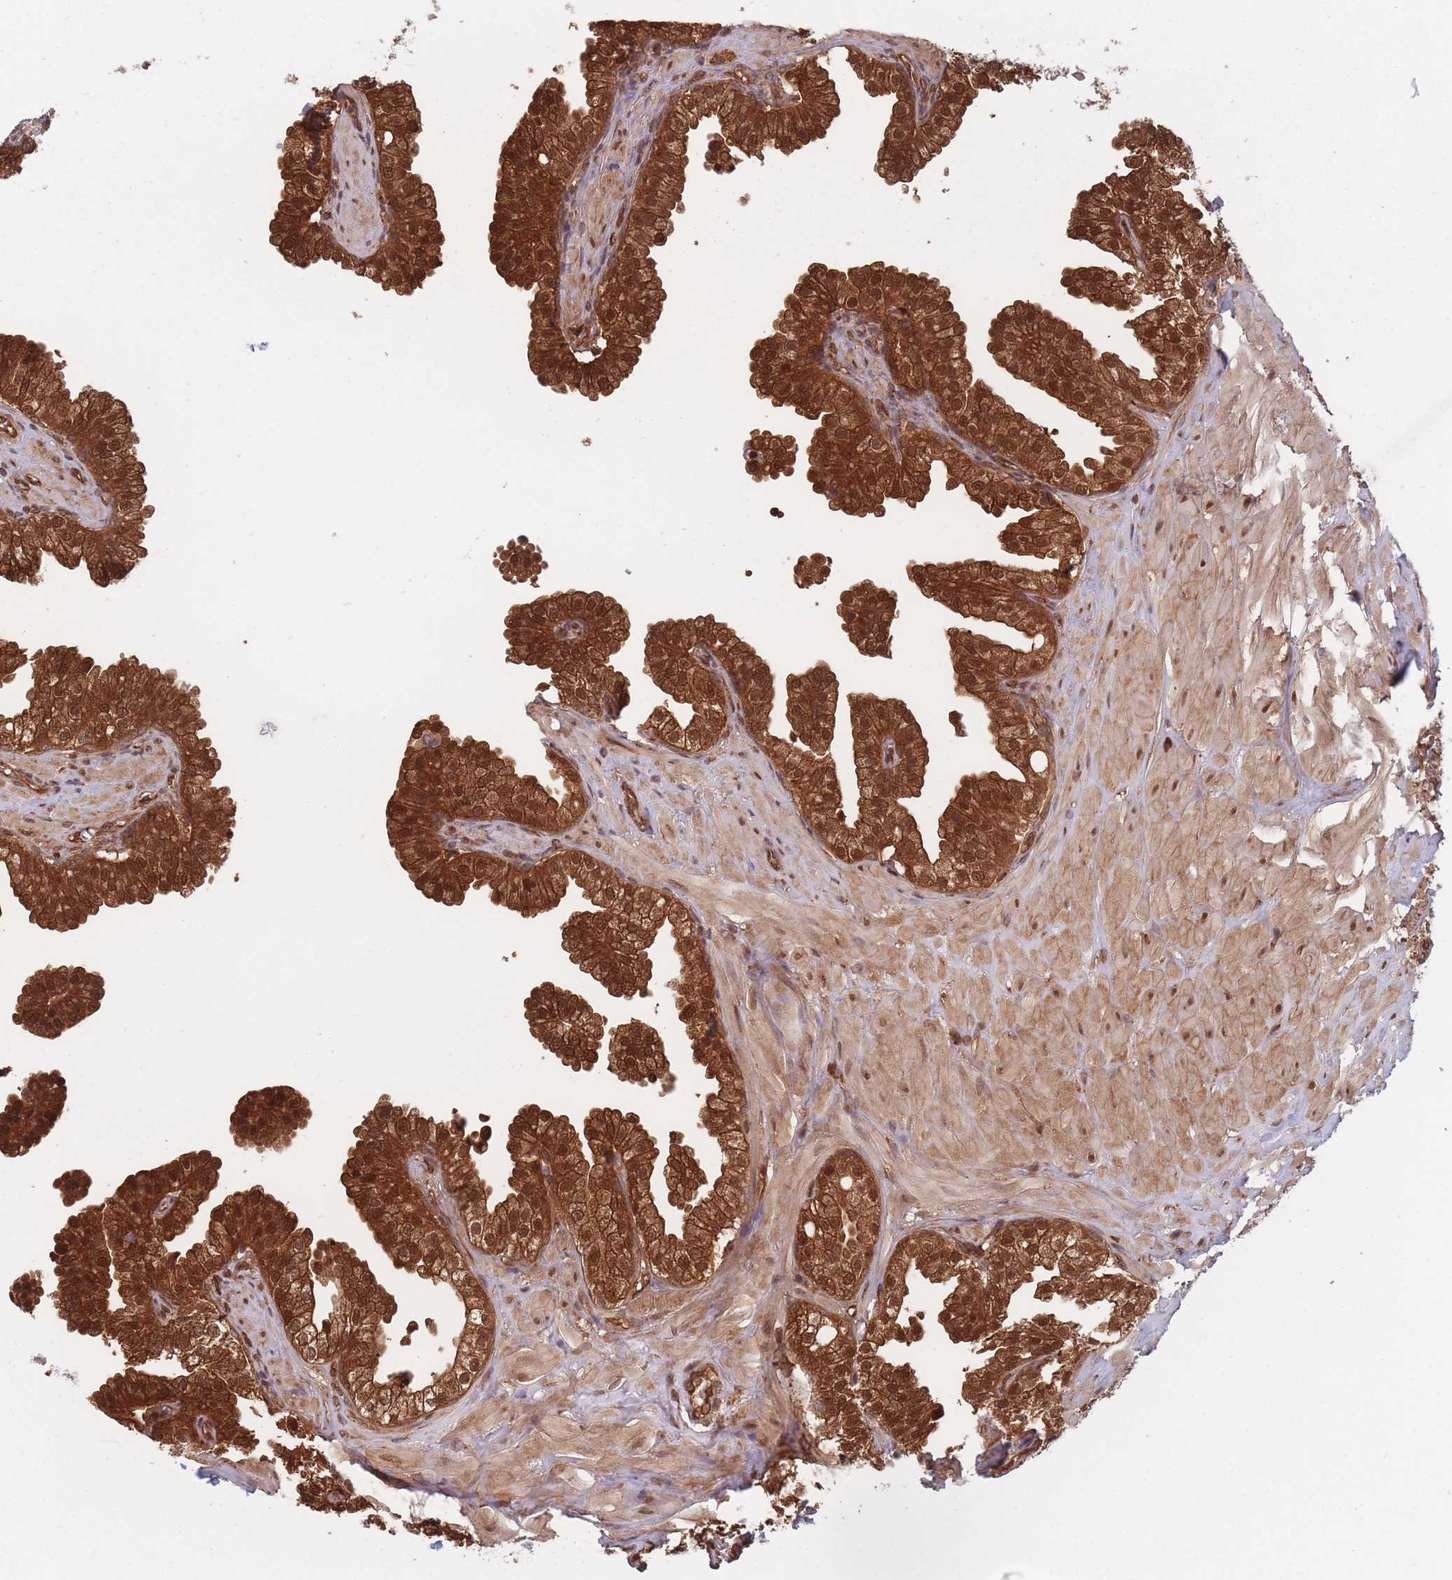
{"staining": {"intensity": "strong", "quantity": ">75%", "location": "cytoplasmic/membranous,nuclear"}, "tissue": "prostate", "cell_type": "Glandular cells", "image_type": "normal", "snomed": [{"axis": "morphology", "description": "Normal tissue, NOS"}, {"axis": "topography", "description": "Prostate"}, {"axis": "topography", "description": "Peripheral nerve tissue"}], "caption": "IHC photomicrograph of unremarkable prostate: human prostate stained using IHC shows high levels of strong protein expression localized specifically in the cytoplasmic/membranous,nuclear of glandular cells, appearing as a cytoplasmic/membranous,nuclear brown color.", "gene": "PODXL2", "patient": {"sex": "male", "age": 55}}